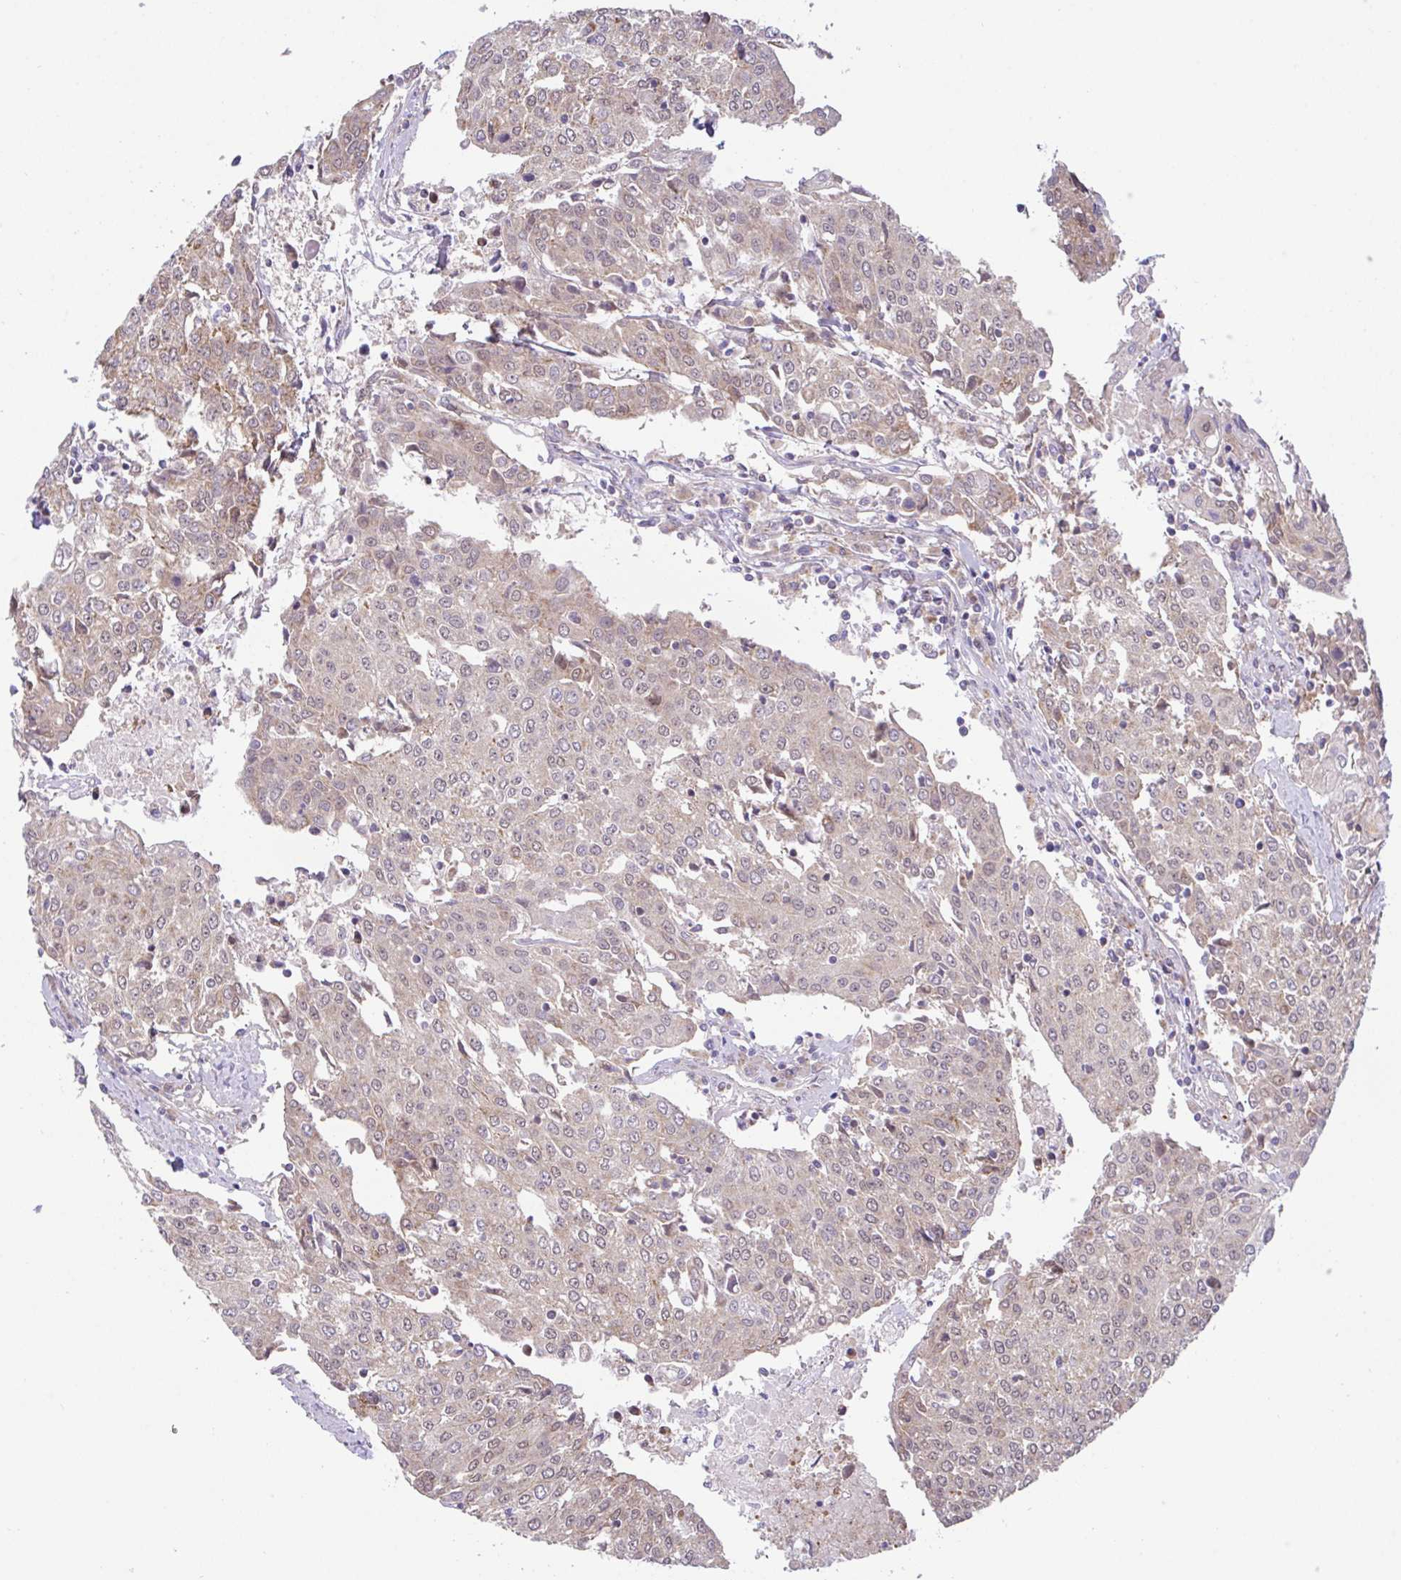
{"staining": {"intensity": "weak", "quantity": "<25%", "location": "cytoplasmic/membranous"}, "tissue": "urothelial cancer", "cell_type": "Tumor cells", "image_type": "cancer", "snomed": [{"axis": "morphology", "description": "Urothelial carcinoma, High grade"}, {"axis": "topography", "description": "Urinary bladder"}], "caption": "There is no significant expression in tumor cells of high-grade urothelial carcinoma.", "gene": "DLEU7", "patient": {"sex": "female", "age": 85}}